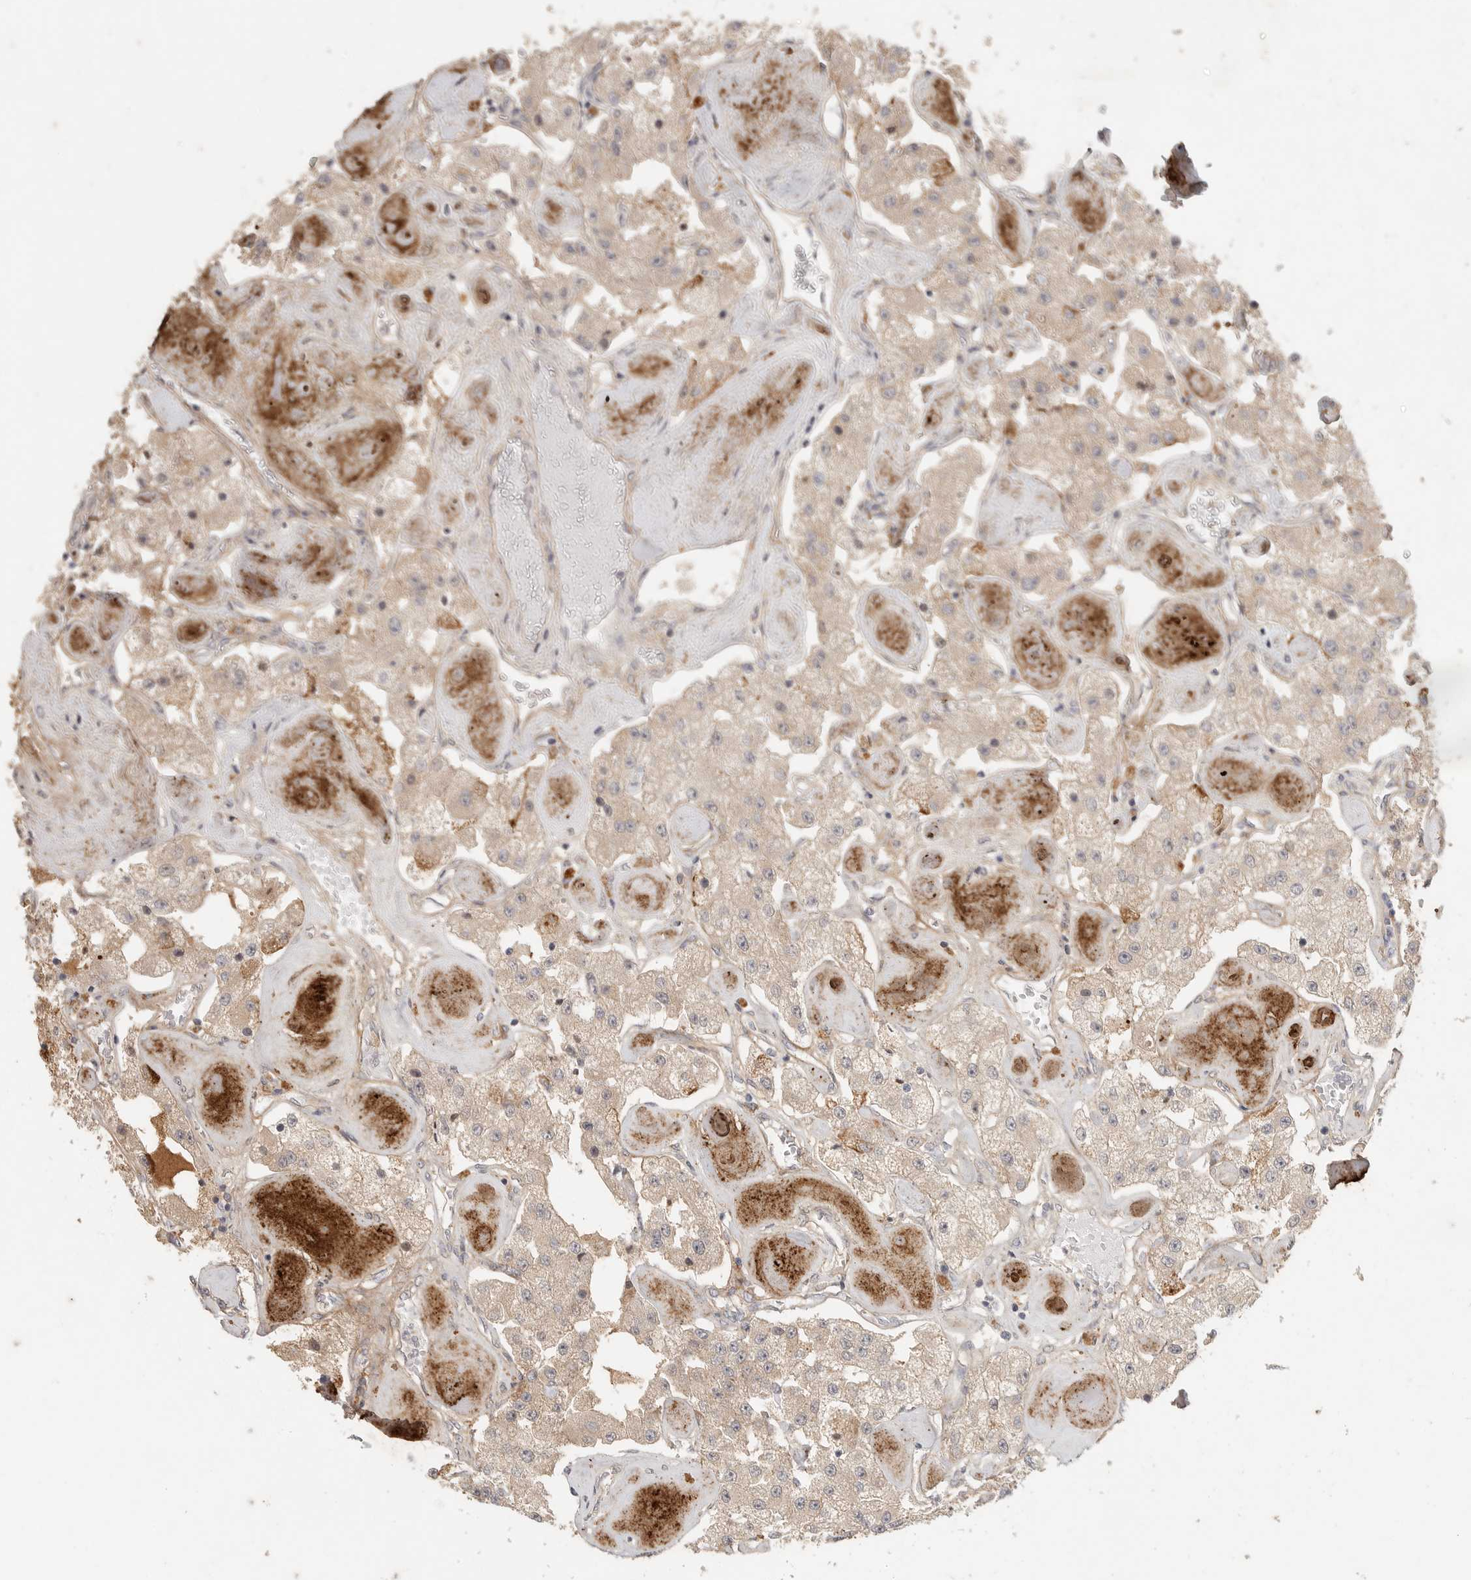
{"staining": {"intensity": "weak", "quantity": ">75%", "location": "cytoplasmic/membranous"}, "tissue": "carcinoid", "cell_type": "Tumor cells", "image_type": "cancer", "snomed": [{"axis": "morphology", "description": "Carcinoid, malignant, NOS"}, {"axis": "topography", "description": "Pancreas"}], "caption": "Immunohistochemical staining of carcinoid exhibits low levels of weak cytoplasmic/membranous protein positivity in approximately >75% of tumor cells.", "gene": "HDAC6", "patient": {"sex": "male", "age": 41}}